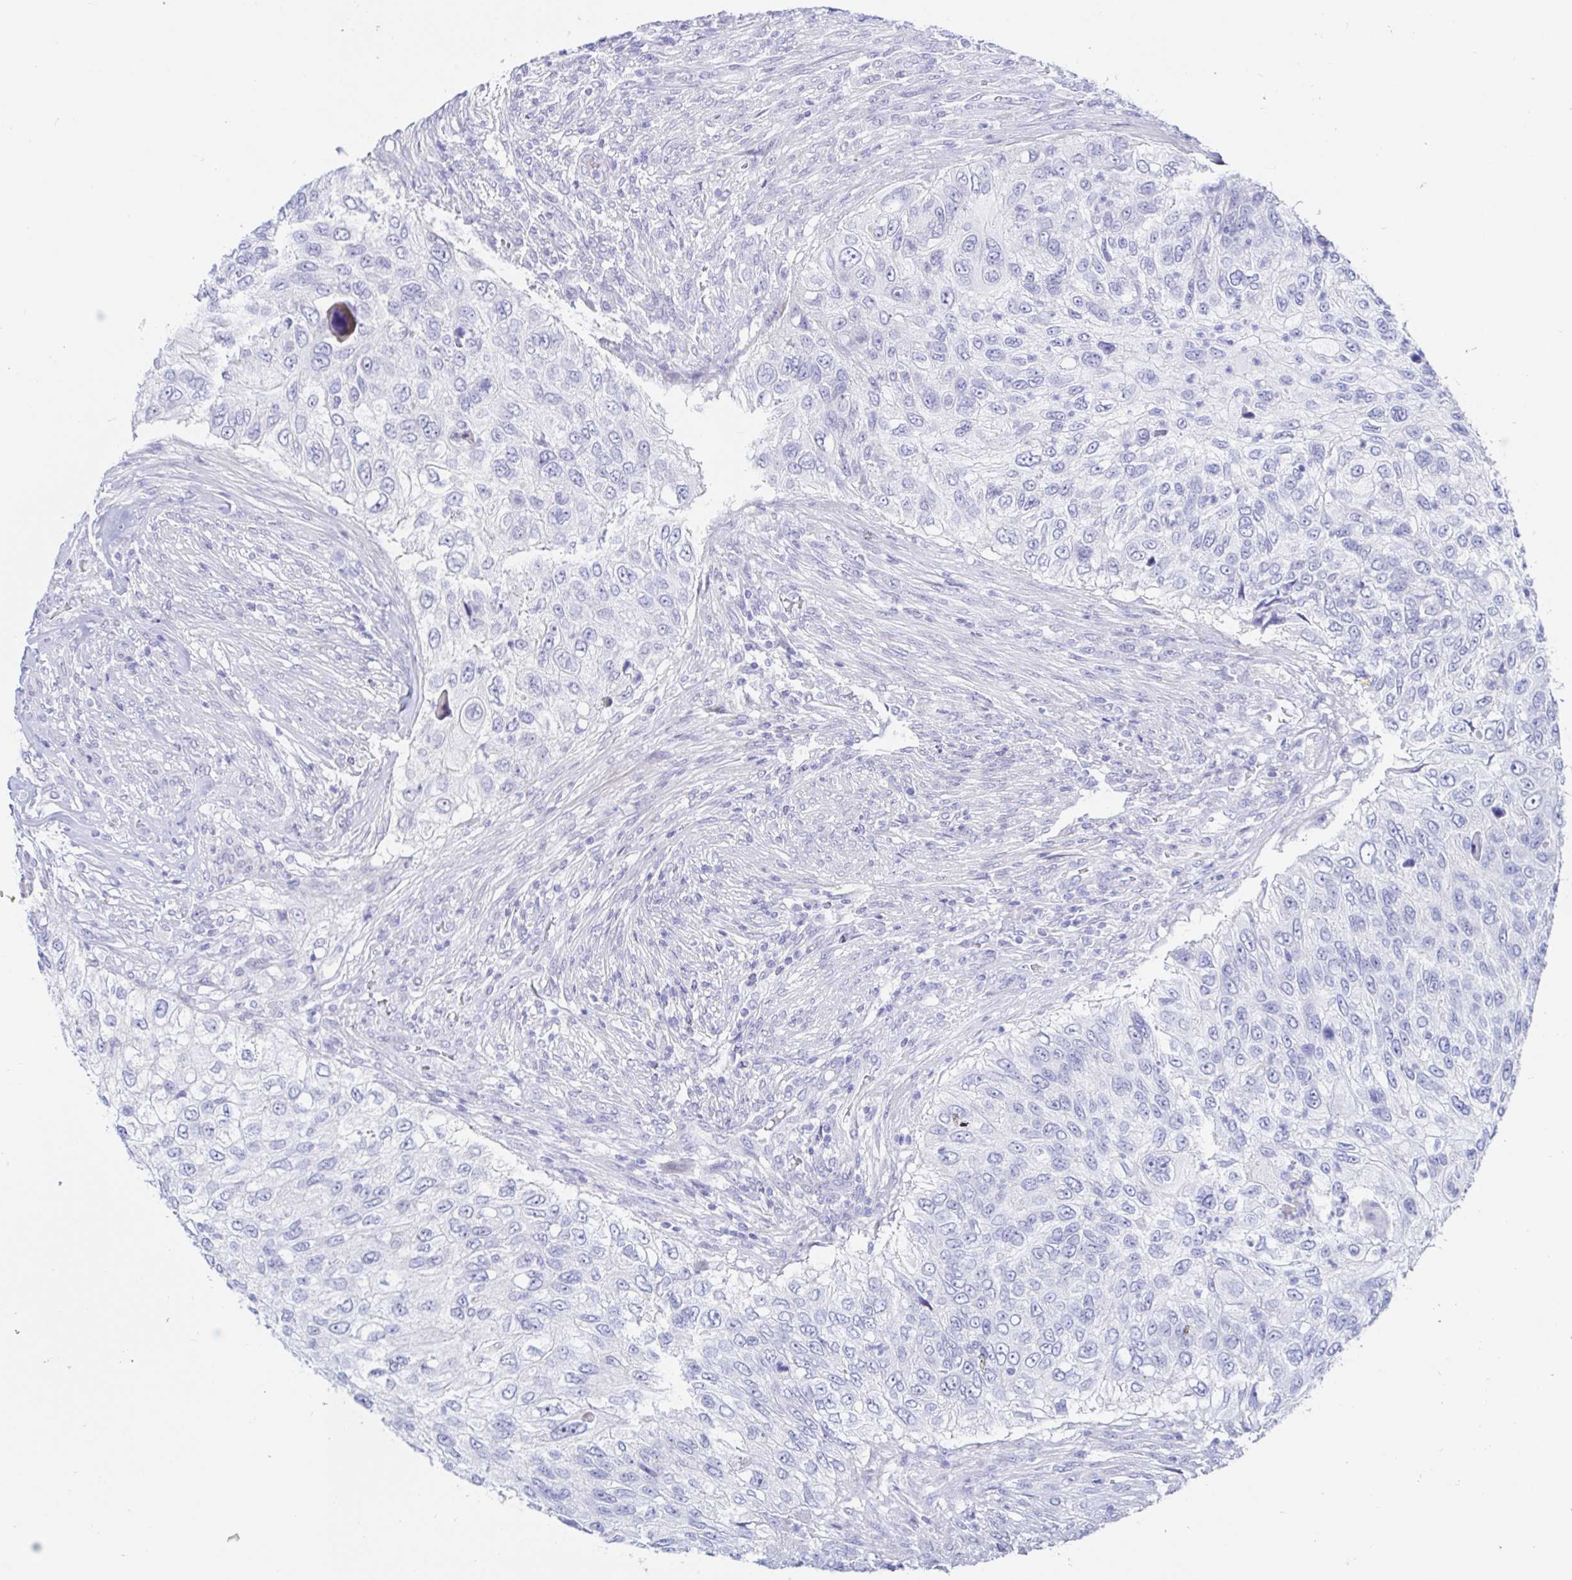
{"staining": {"intensity": "negative", "quantity": "none", "location": "none"}, "tissue": "urothelial cancer", "cell_type": "Tumor cells", "image_type": "cancer", "snomed": [{"axis": "morphology", "description": "Urothelial carcinoma, High grade"}, {"axis": "topography", "description": "Urinary bladder"}], "caption": "A histopathology image of human urothelial cancer is negative for staining in tumor cells.", "gene": "KCNH6", "patient": {"sex": "female", "age": 60}}